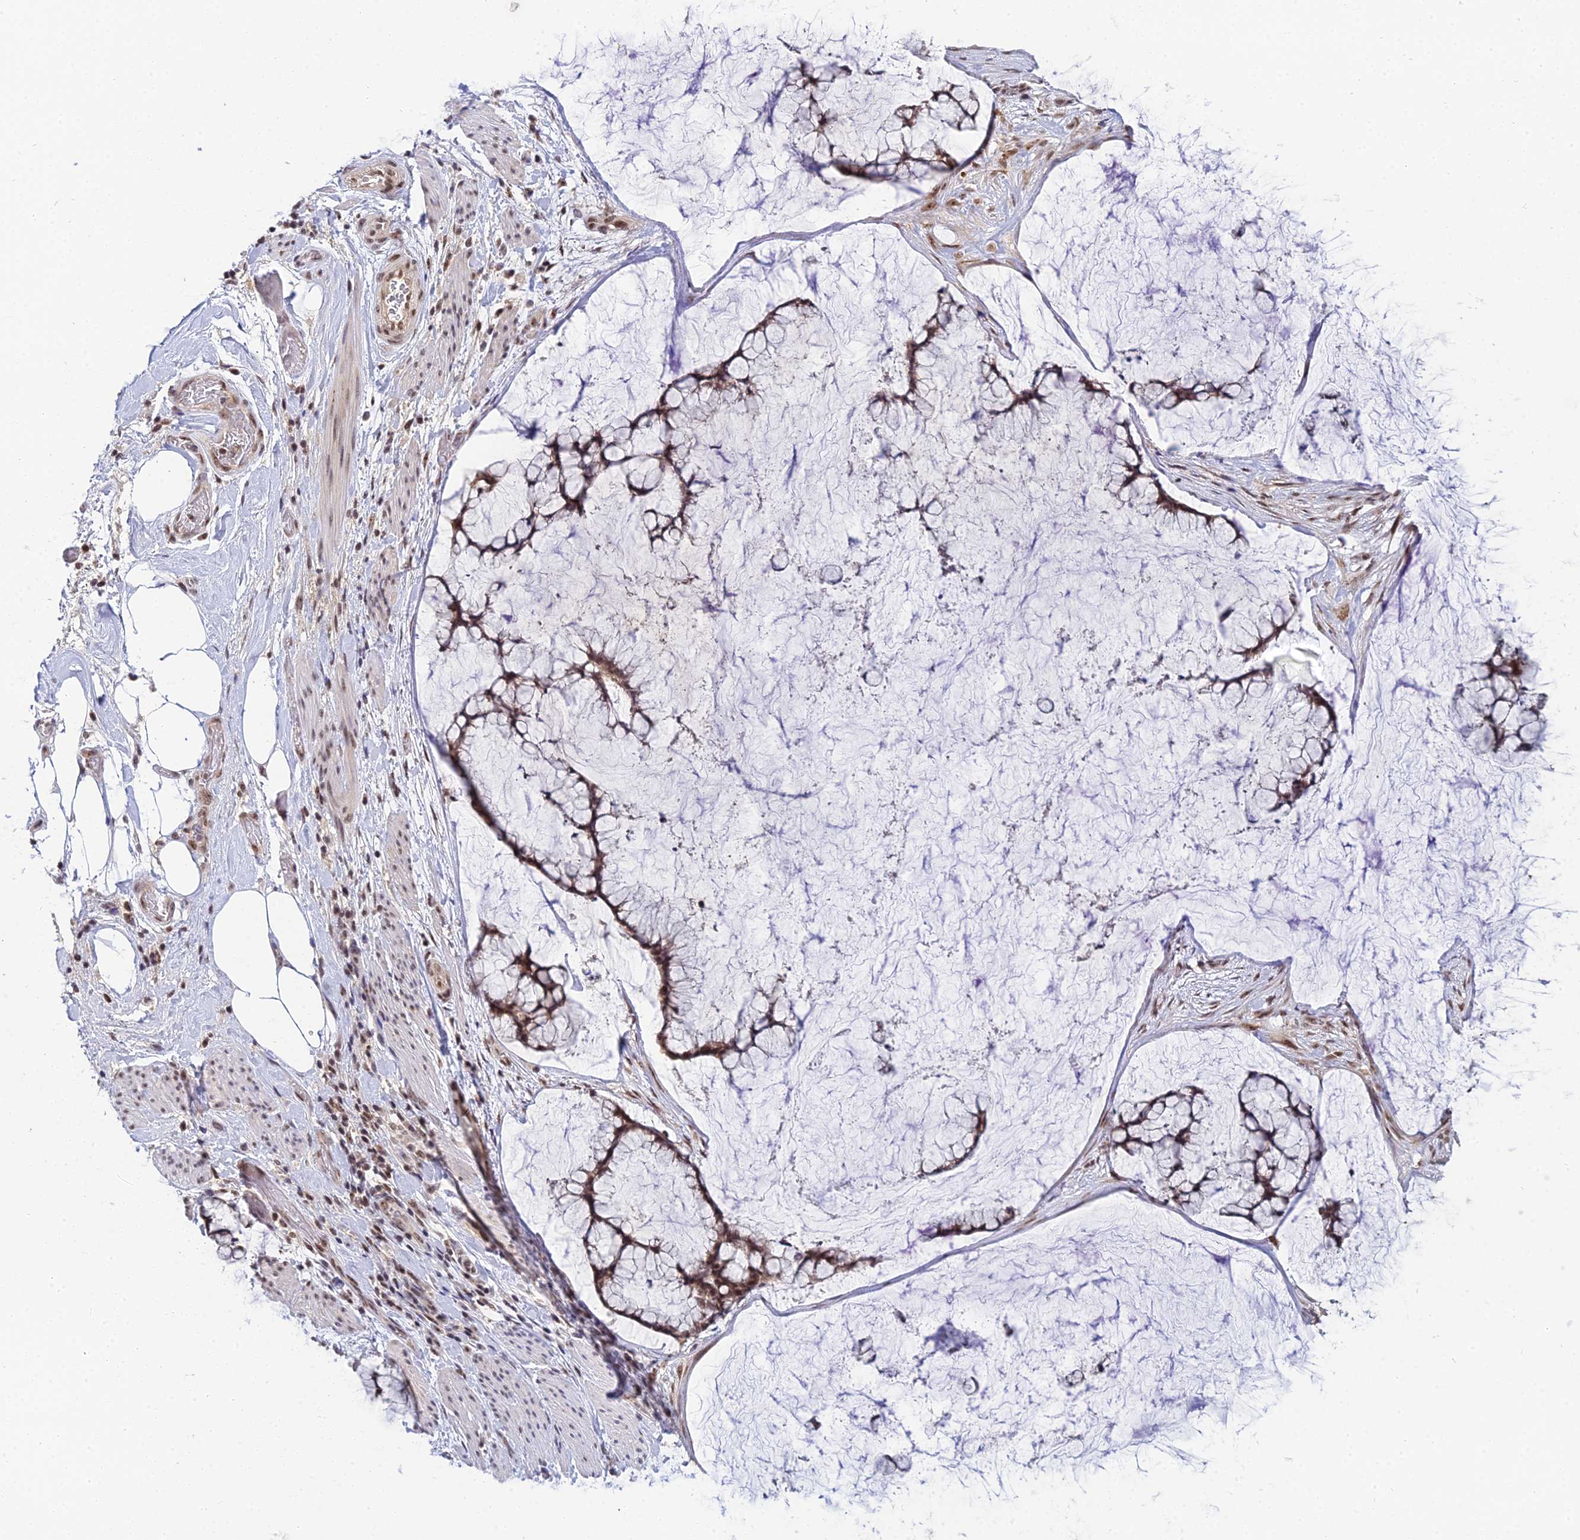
{"staining": {"intensity": "strong", "quantity": ">75%", "location": "nuclear"}, "tissue": "ovarian cancer", "cell_type": "Tumor cells", "image_type": "cancer", "snomed": [{"axis": "morphology", "description": "Cystadenocarcinoma, mucinous, NOS"}, {"axis": "topography", "description": "Ovary"}], "caption": "Protein expression analysis of mucinous cystadenocarcinoma (ovarian) demonstrates strong nuclear expression in about >75% of tumor cells.", "gene": "EXOSC3", "patient": {"sex": "female", "age": 42}}